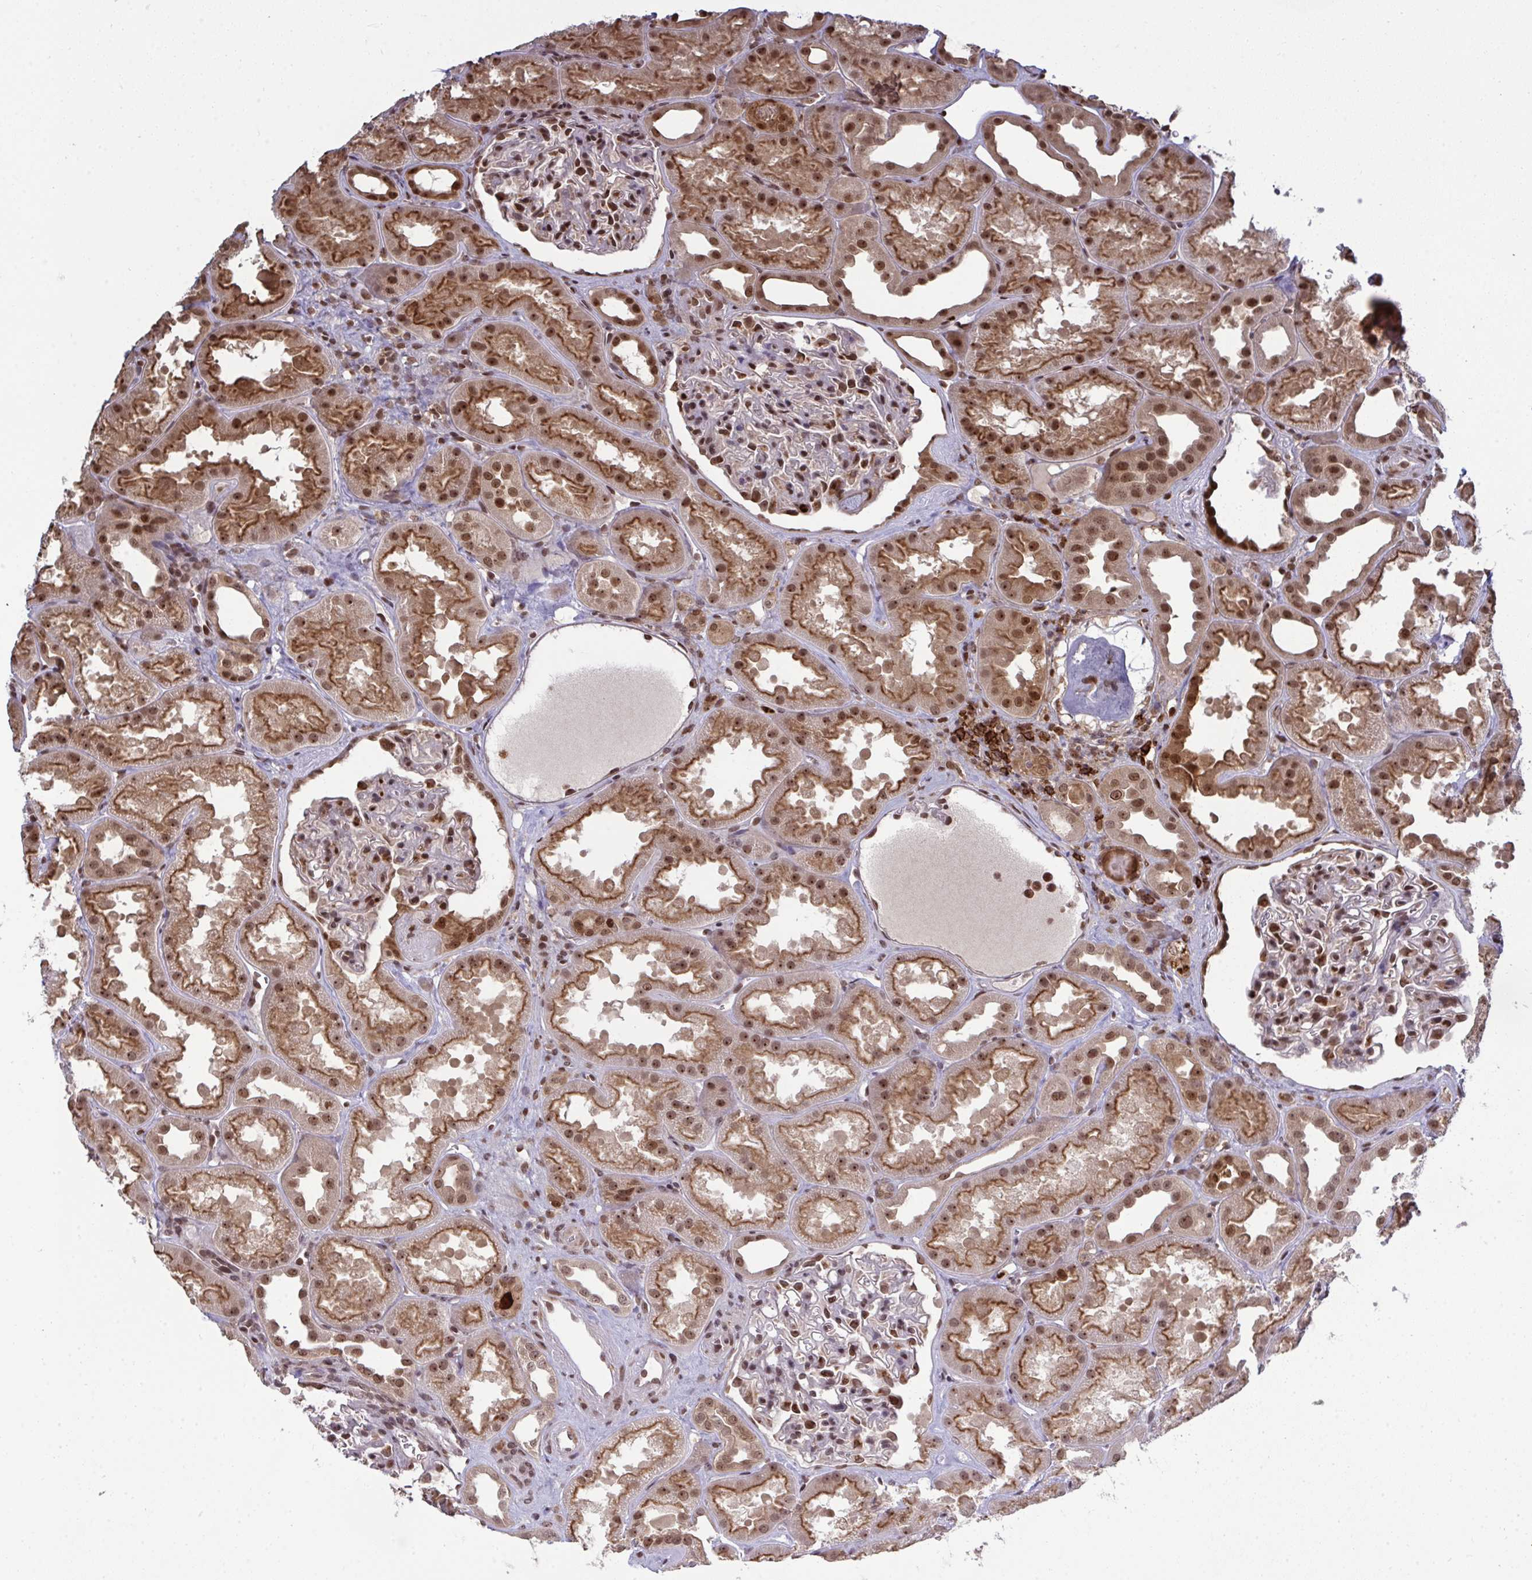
{"staining": {"intensity": "moderate", "quantity": "25%-75%", "location": "nuclear"}, "tissue": "kidney", "cell_type": "Cells in glomeruli", "image_type": "normal", "snomed": [{"axis": "morphology", "description": "Normal tissue, NOS"}, {"axis": "topography", "description": "Kidney"}], "caption": "Immunohistochemical staining of benign kidney demonstrates moderate nuclear protein positivity in approximately 25%-75% of cells in glomeruli.", "gene": "UXT", "patient": {"sex": "male", "age": 61}}